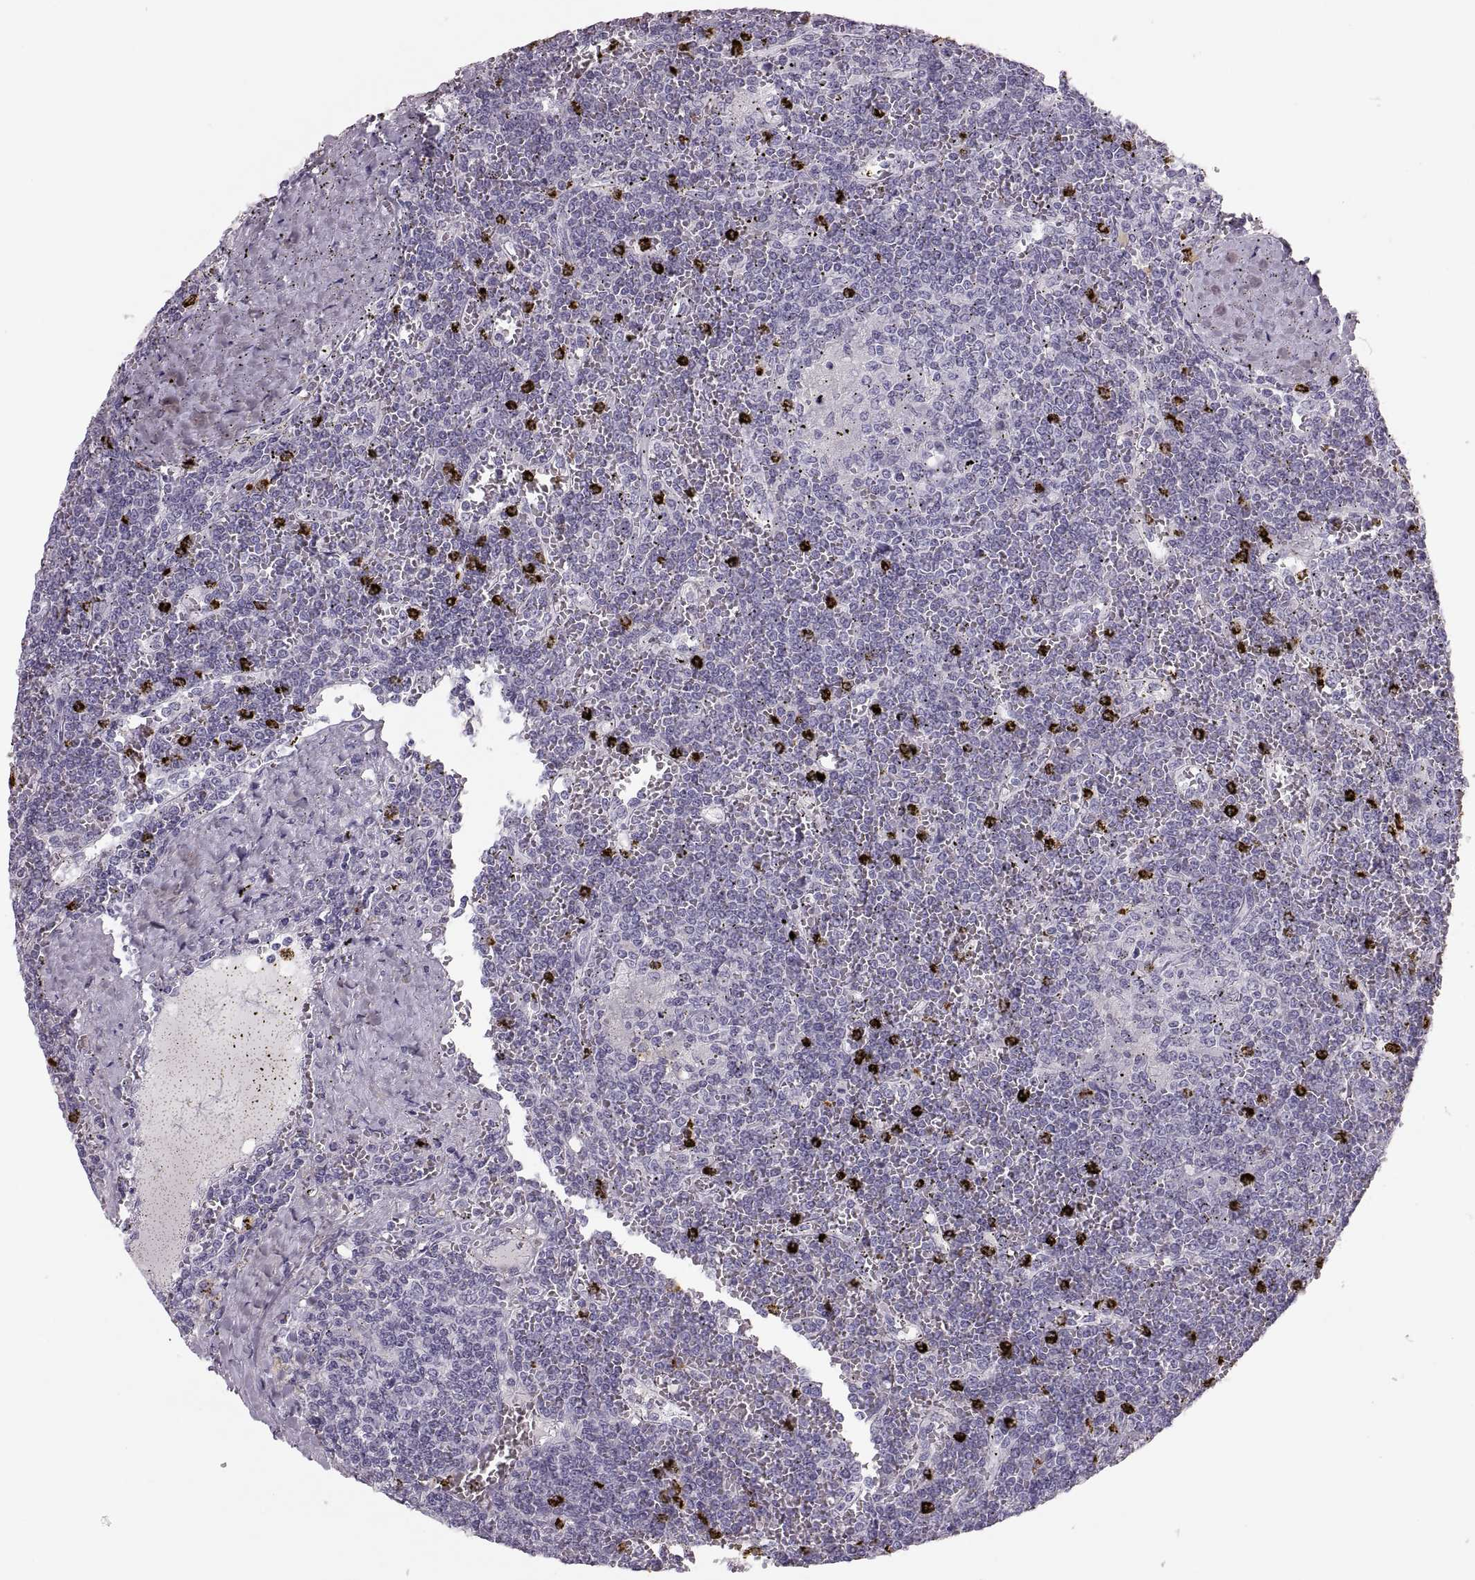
{"staining": {"intensity": "negative", "quantity": "none", "location": "none"}, "tissue": "lymphoma", "cell_type": "Tumor cells", "image_type": "cancer", "snomed": [{"axis": "morphology", "description": "Malignant lymphoma, non-Hodgkin's type, Low grade"}, {"axis": "topography", "description": "Spleen"}], "caption": "The photomicrograph demonstrates no significant expression in tumor cells of low-grade malignant lymphoma, non-Hodgkin's type.", "gene": "MILR1", "patient": {"sex": "female", "age": 19}}